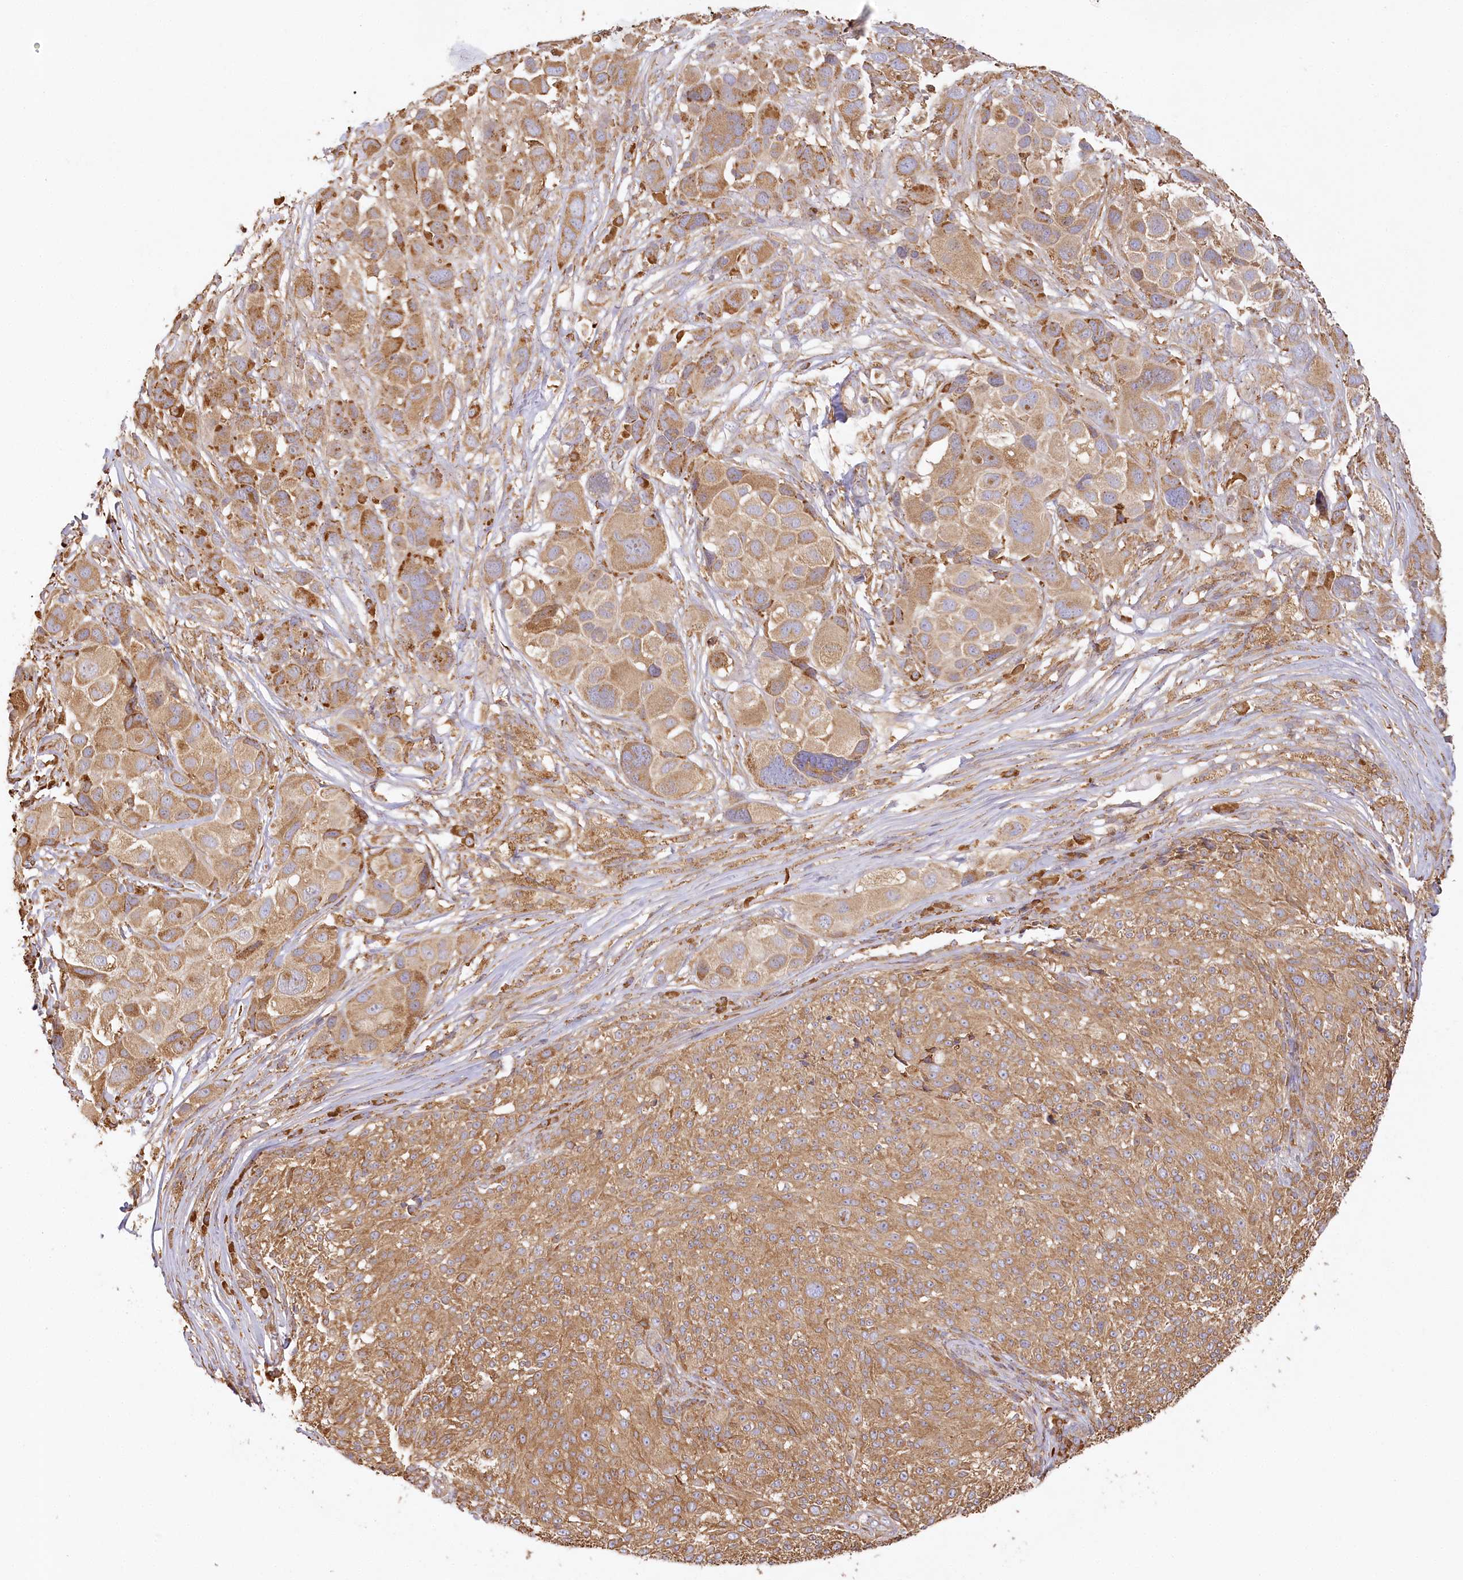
{"staining": {"intensity": "moderate", "quantity": ">75%", "location": "cytoplasmic/membranous"}, "tissue": "melanoma", "cell_type": "Tumor cells", "image_type": "cancer", "snomed": [{"axis": "morphology", "description": "Malignant melanoma, NOS"}, {"axis": "topography", "description": "Skin of trunk"}], "caption": "Protein expression by IHC shows moderate cytoplasmic/membranous expression in approximately >75% of tumor cells in melanoma.", "gene": "ACAP2", "patient": {"sex": "male", "age": 71}}